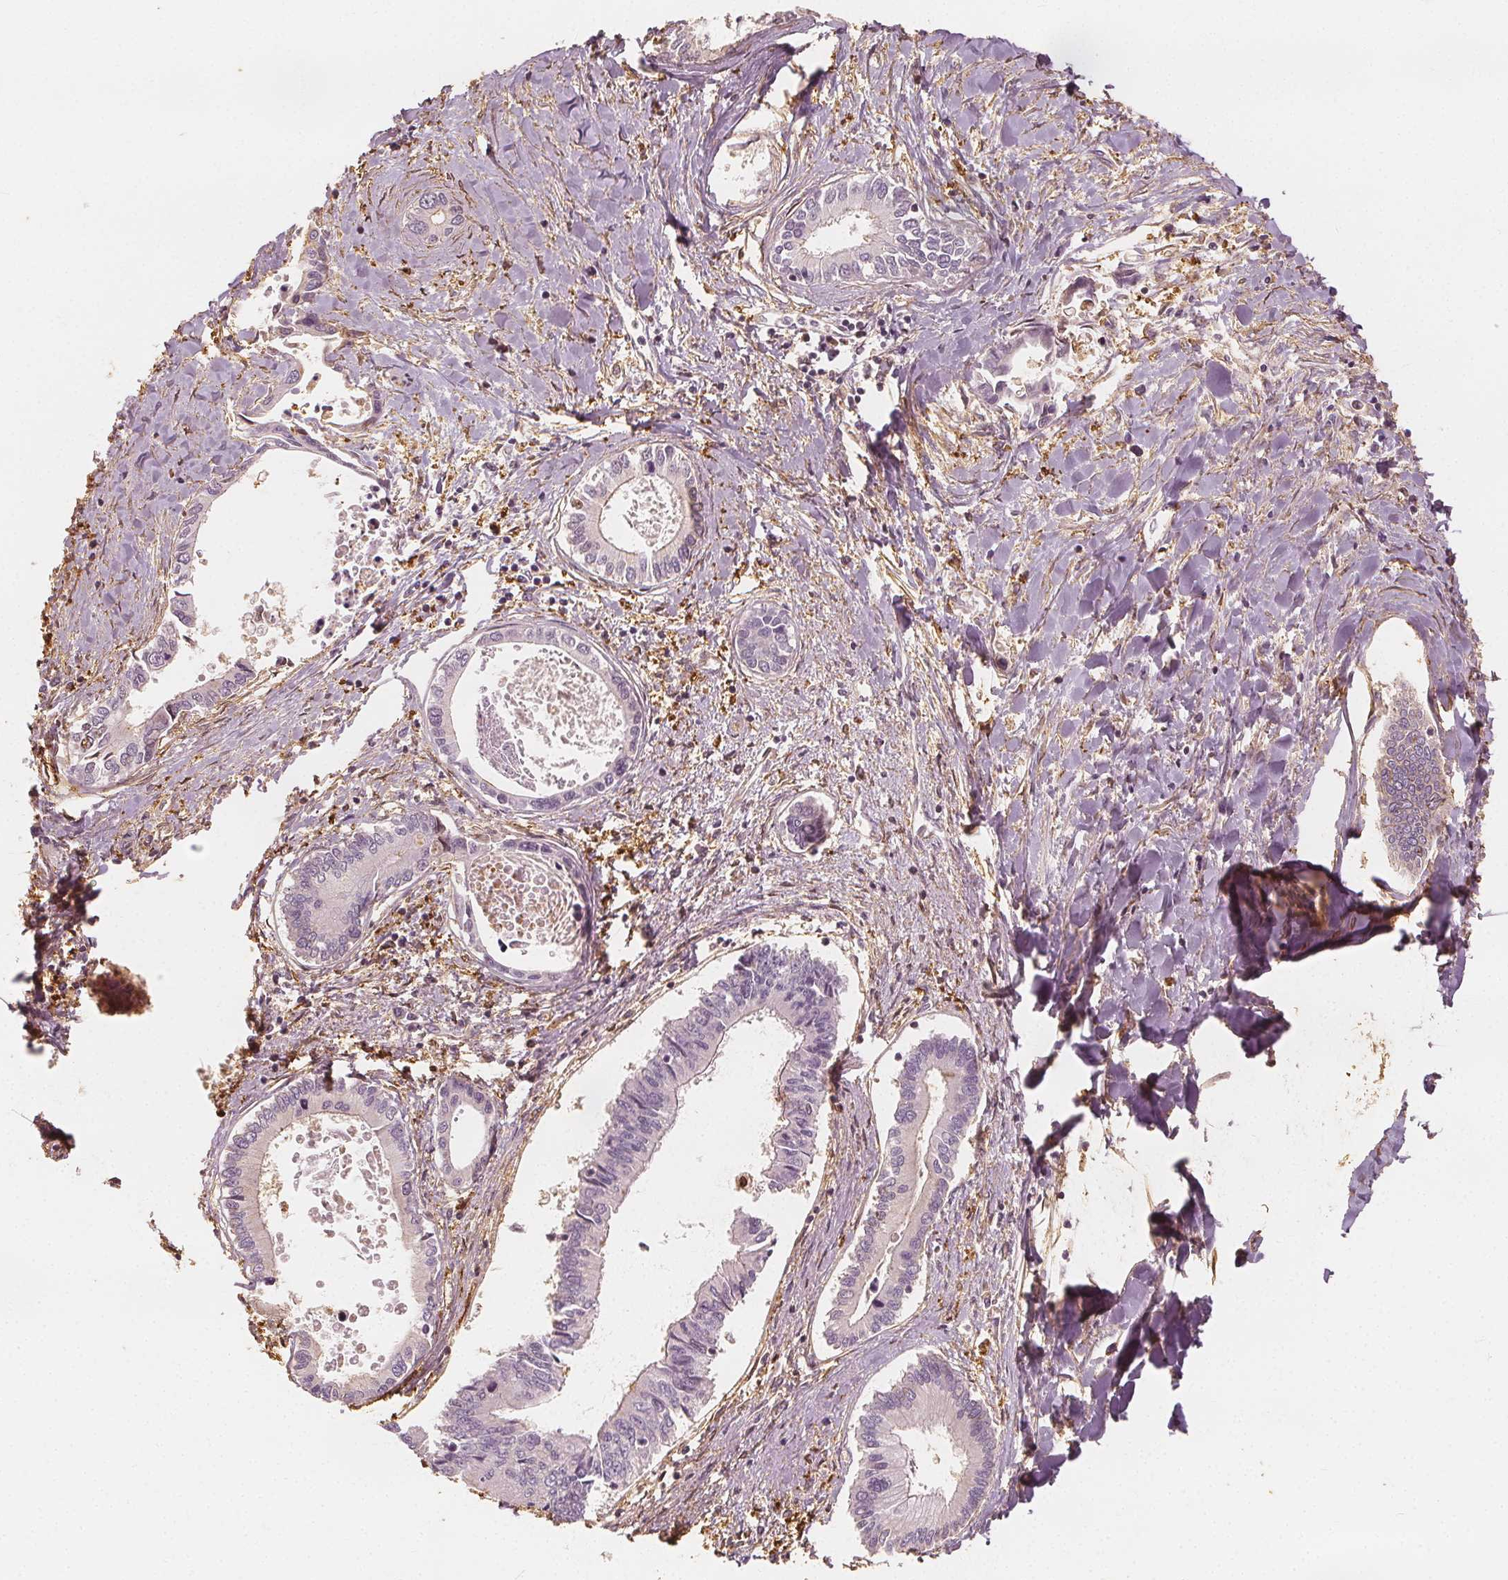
{"staining": {"intensity": "negative", "quantity": "none", "location": "none"}, "tissue": "liver cancer", "cell_type": "Tumor cells", "image_type": "cancer", "snomed": [{"axis": "morphology", "description": "Cholangiocarcinoma"}, {"axis": "topography", "description": "Liver"}], "caption": "DAB immunohistochemical staining of liver cancer reveals no significant staining in tumor cells.", "gene": "ARHGAP26", "patient": {"sex": "male", "age": 66}}